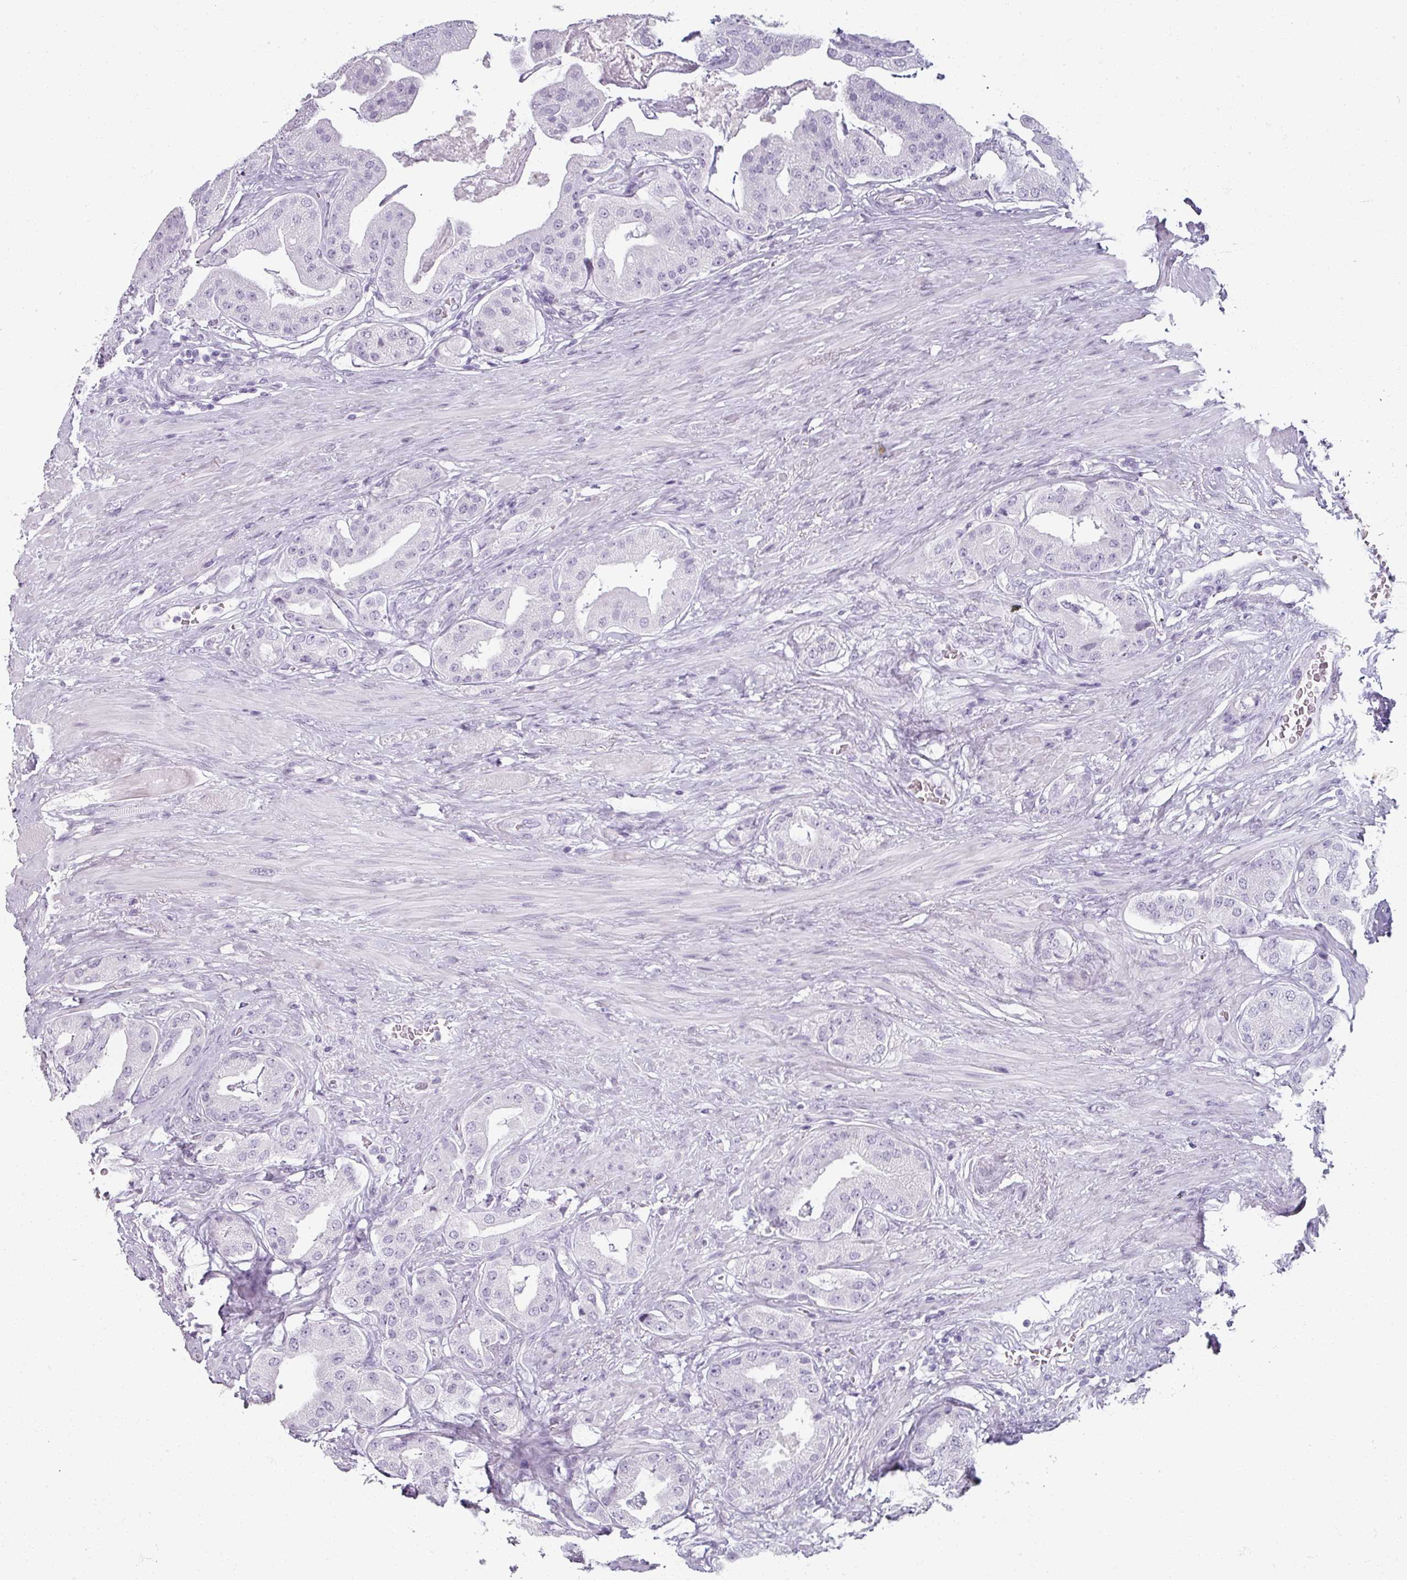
{"staining": {"intensity": "negative", "quantity": "none", "location": "none"}, "tissue": "prostate cancer", "cell_type": "Tumor cells", "image_type": "cancer", "snomed": [{"axis": "morphology", "description": "Adenocarcinoma, High grade"}, {"axis": "topography", "description": "Prostate"}], "caption": "A photomicrograph of human prostate cancer is negative for staining in tumor cells. (DAB (3,3'-diaminobenzidine) immunohistochemistry (IHC) visualized using brightfield microscopy, high magnification).", "gene": "REG3G", "patient": {"sex": "male", "age": 63}}